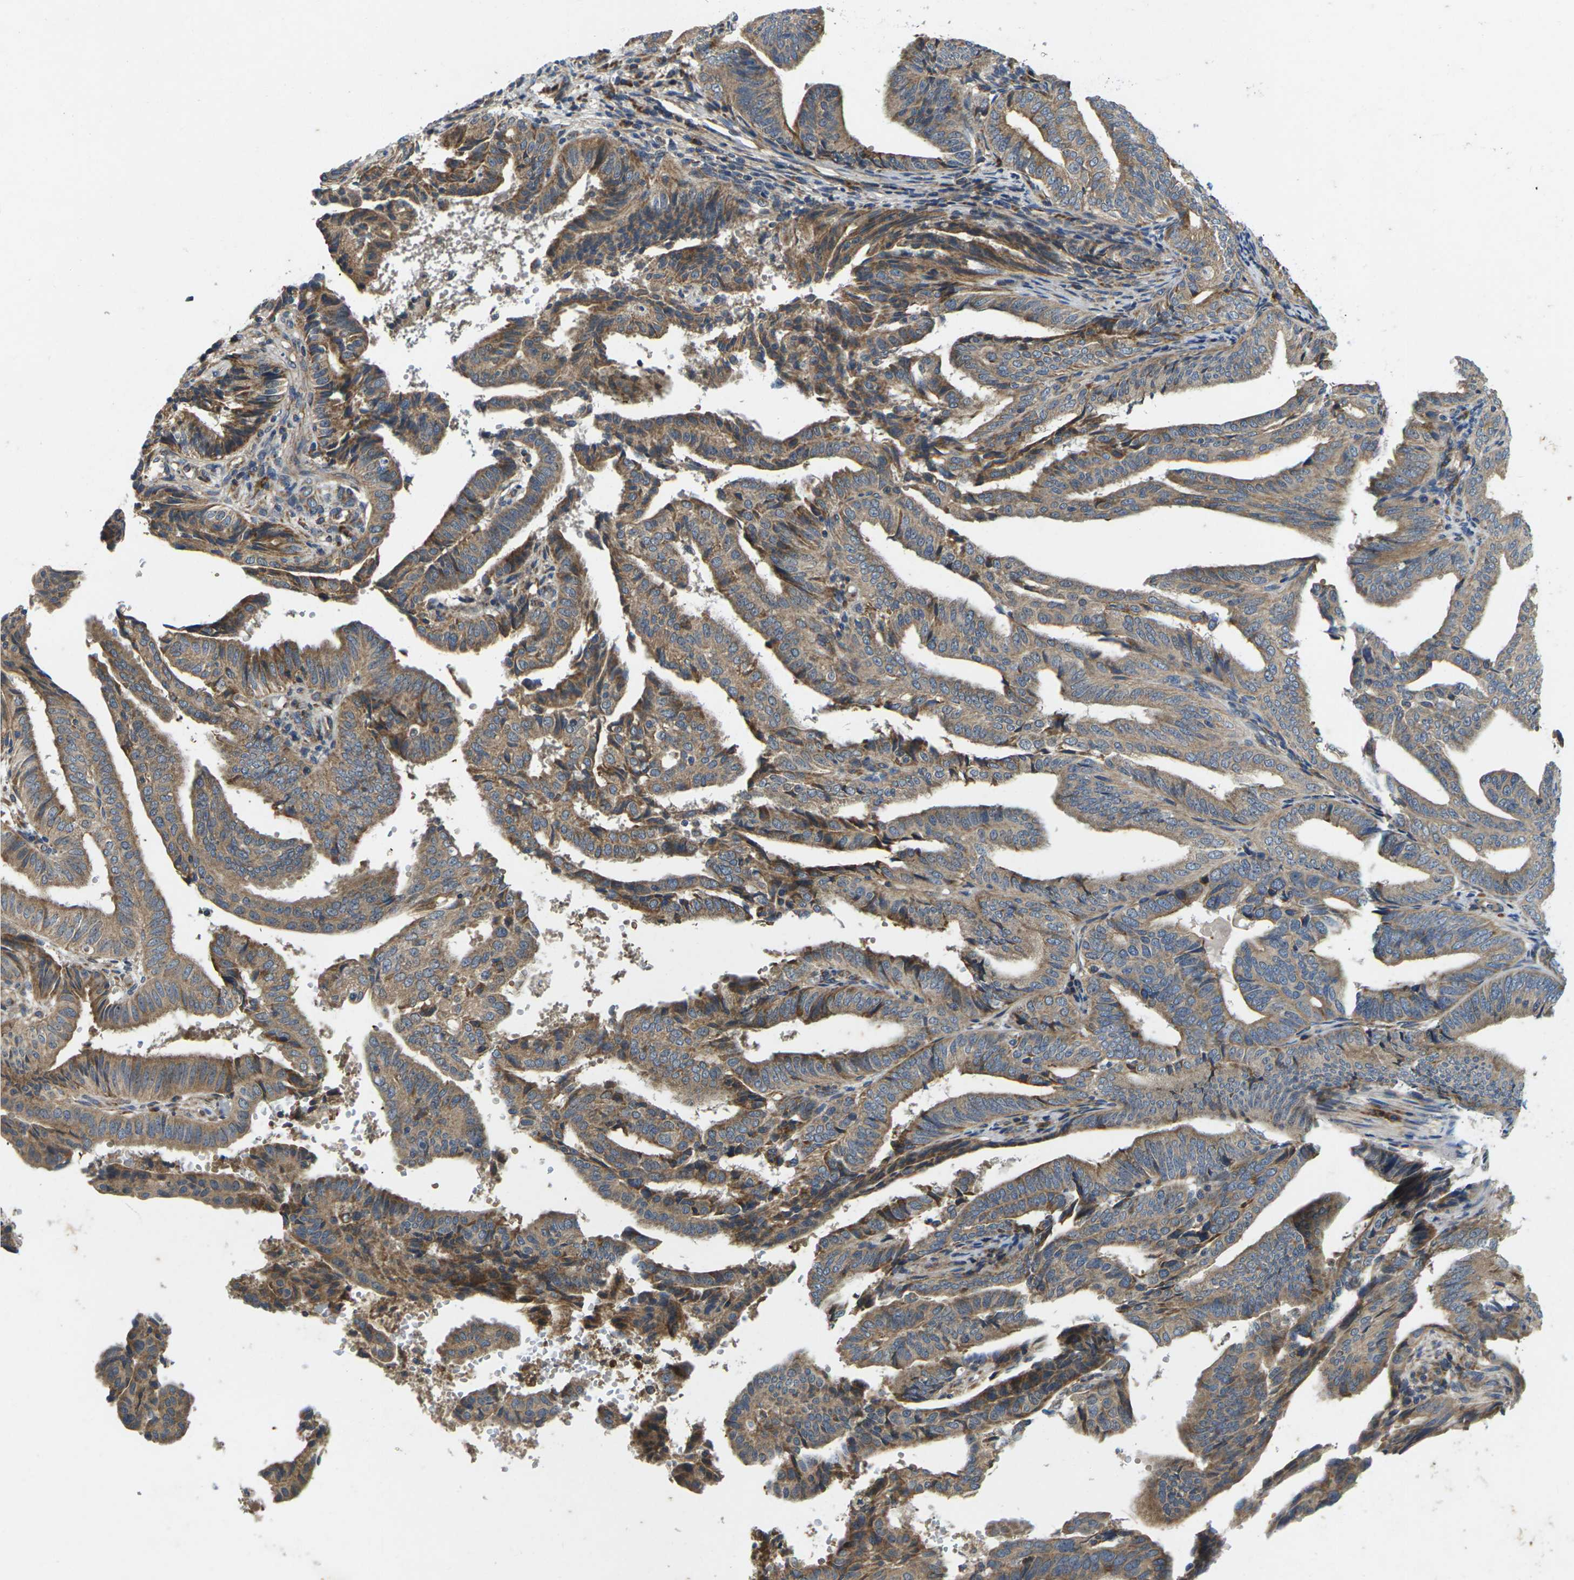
{"staining": {"intensity": "moderate", "quantity": ">75%", "location": "cytoplasmic/membranous"}, "tissue": "endometrial cancer", "cell_type": "Tumor cells", "image_type": "cancer", "snomed": [{"axis": "morphology", "description": "Adenocarcinoma, NOS"}, {"axis": "topography", "description": "Endometrium"}], "caption": "Endometrial cancer (adenocarcinoma) stained with a protein marker exhibits moderate staining in tumor cells.", "gene": "KIF1B", "patient": {"sex": "female", "age": 58}}